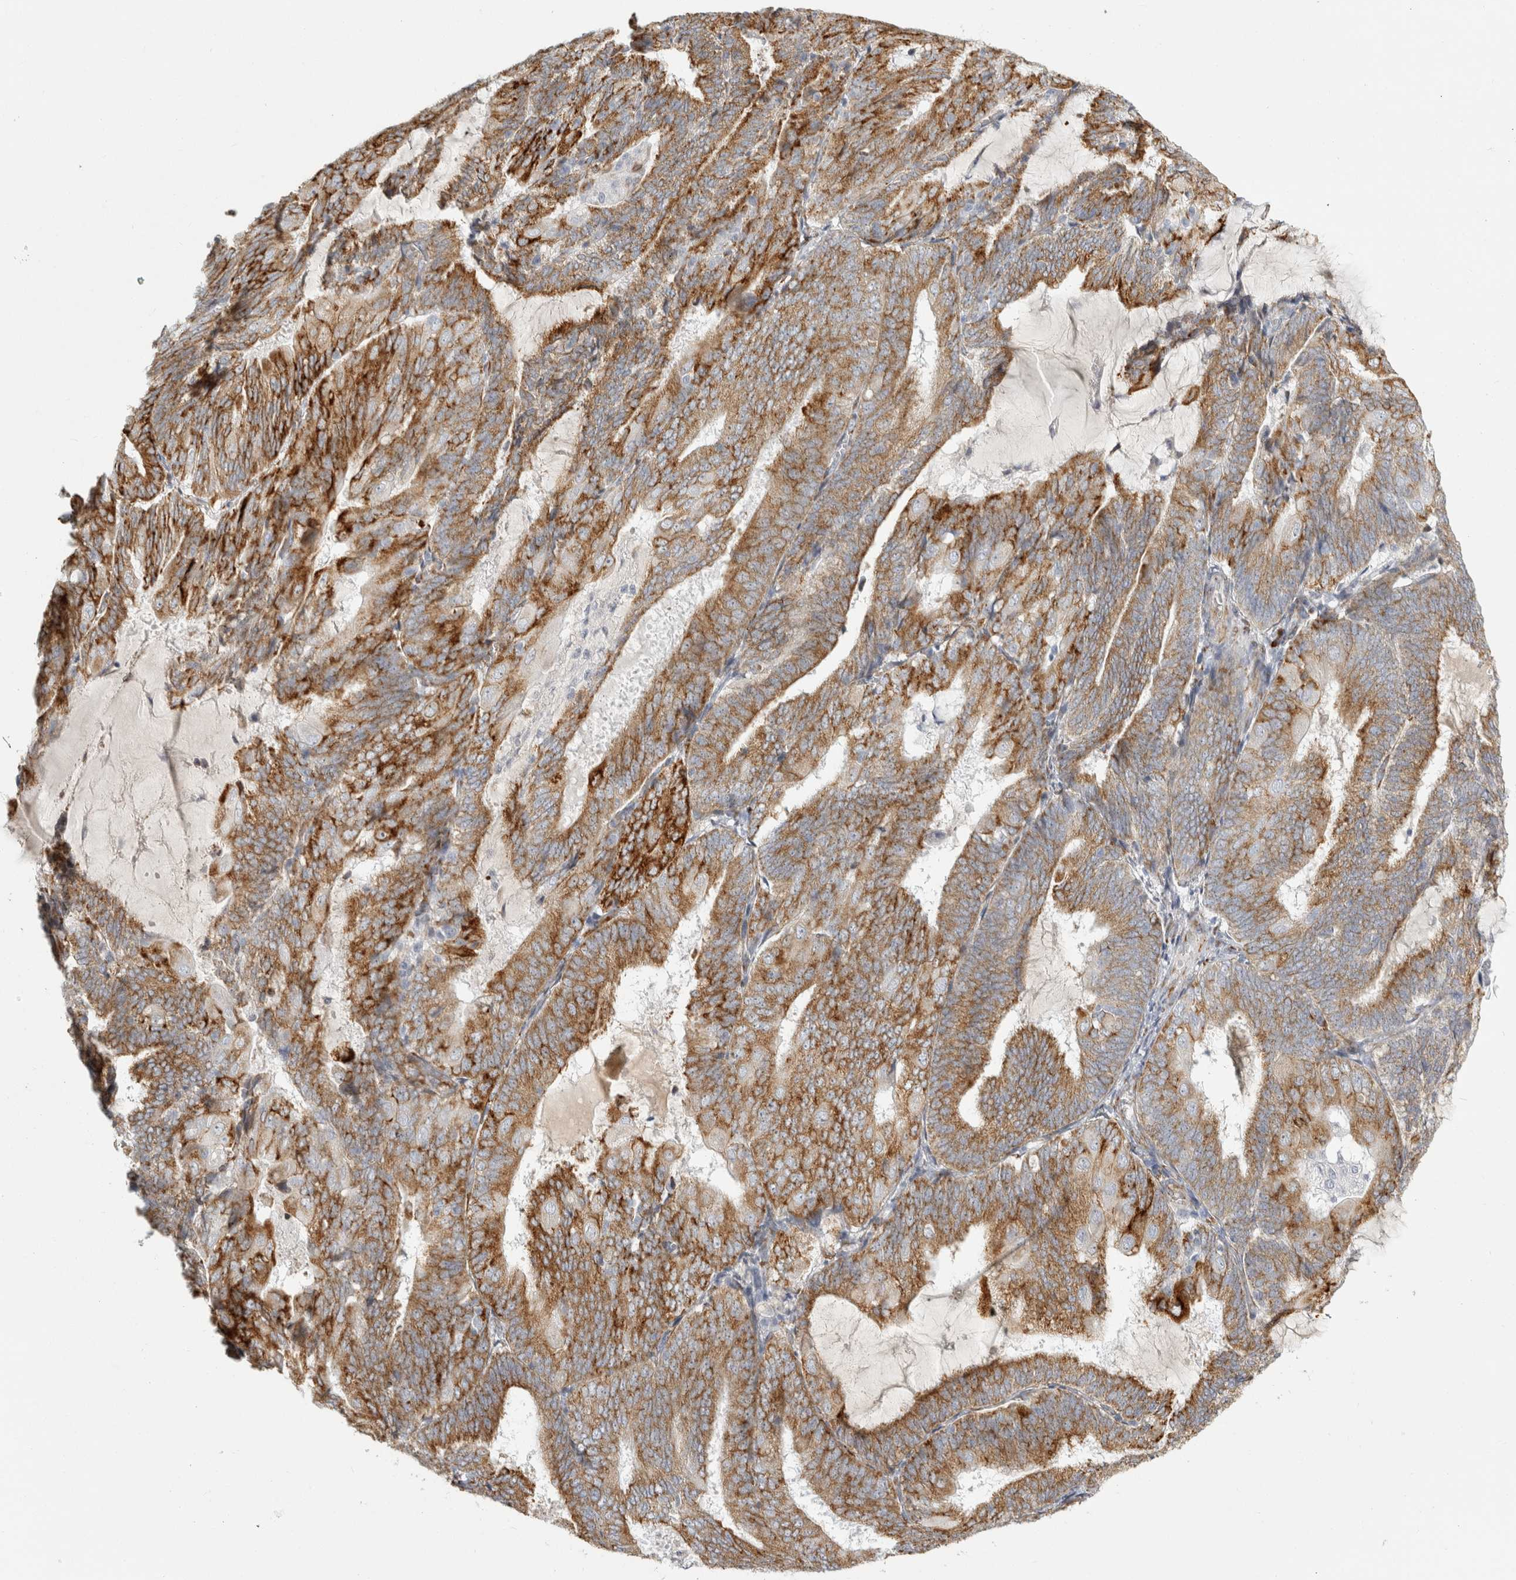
{"staining": {"intensity": "moderate", "quantity": ">75%", "location": "cytoplasmic/membranous"}, "tissue": "endometrial cancer", "cell_type": "Tumor cells", "image_type": "cancer", "snomed": [{"axis": "morphology", "description": "Adenocarcinoma, NOS"}, {"axis": "topography", "description": "Endometrium"}], "caption": "Tumor cells demonstrate medium levels of moderate cytoplasmic/membranous positivity in approximately >75% of cells in human endometrial adenocarcinoma.", "gene": "OSTN", "patient": {"sex": "female", "age": 81}}